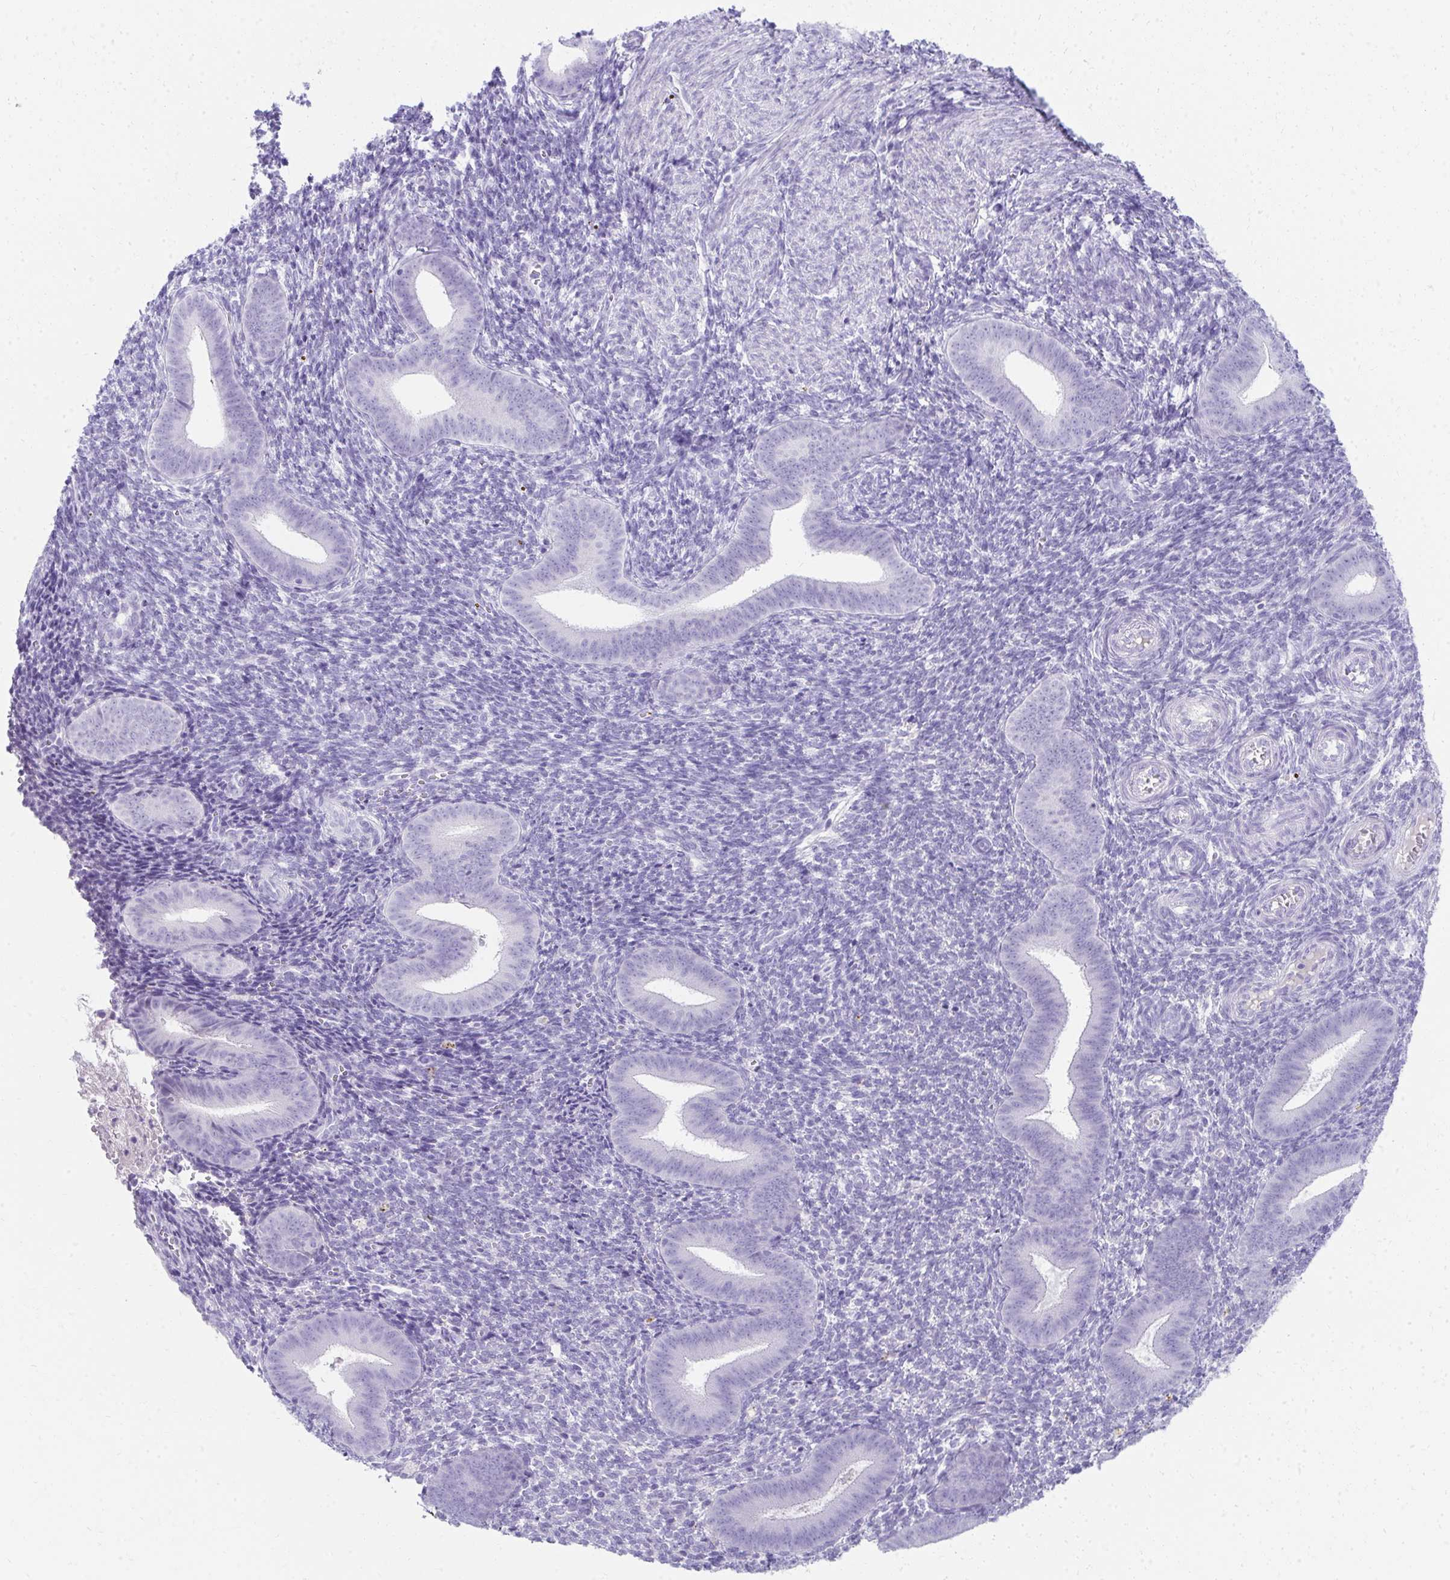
{"staining": {"intensity": "negative", "quantity": "none", "location": "none"}, "tissue": "endometrium", "cell_type": "Cells in endometrial stroma", "image_type": "normal", "snomed": [{"axis": "morphology", "description": "Normal tissue, NOS"}, {"axis": "topography", "description": "Endometrium"}], "caption": "DAB (3,3'-diaminobenzidine) immunohistochemical staining of unremarkable human endometrium reveals no significant positivity in cells in endometrial stroma.", "gene": "SEC14L3", "patient": {"sex": "female", "age": 25}}